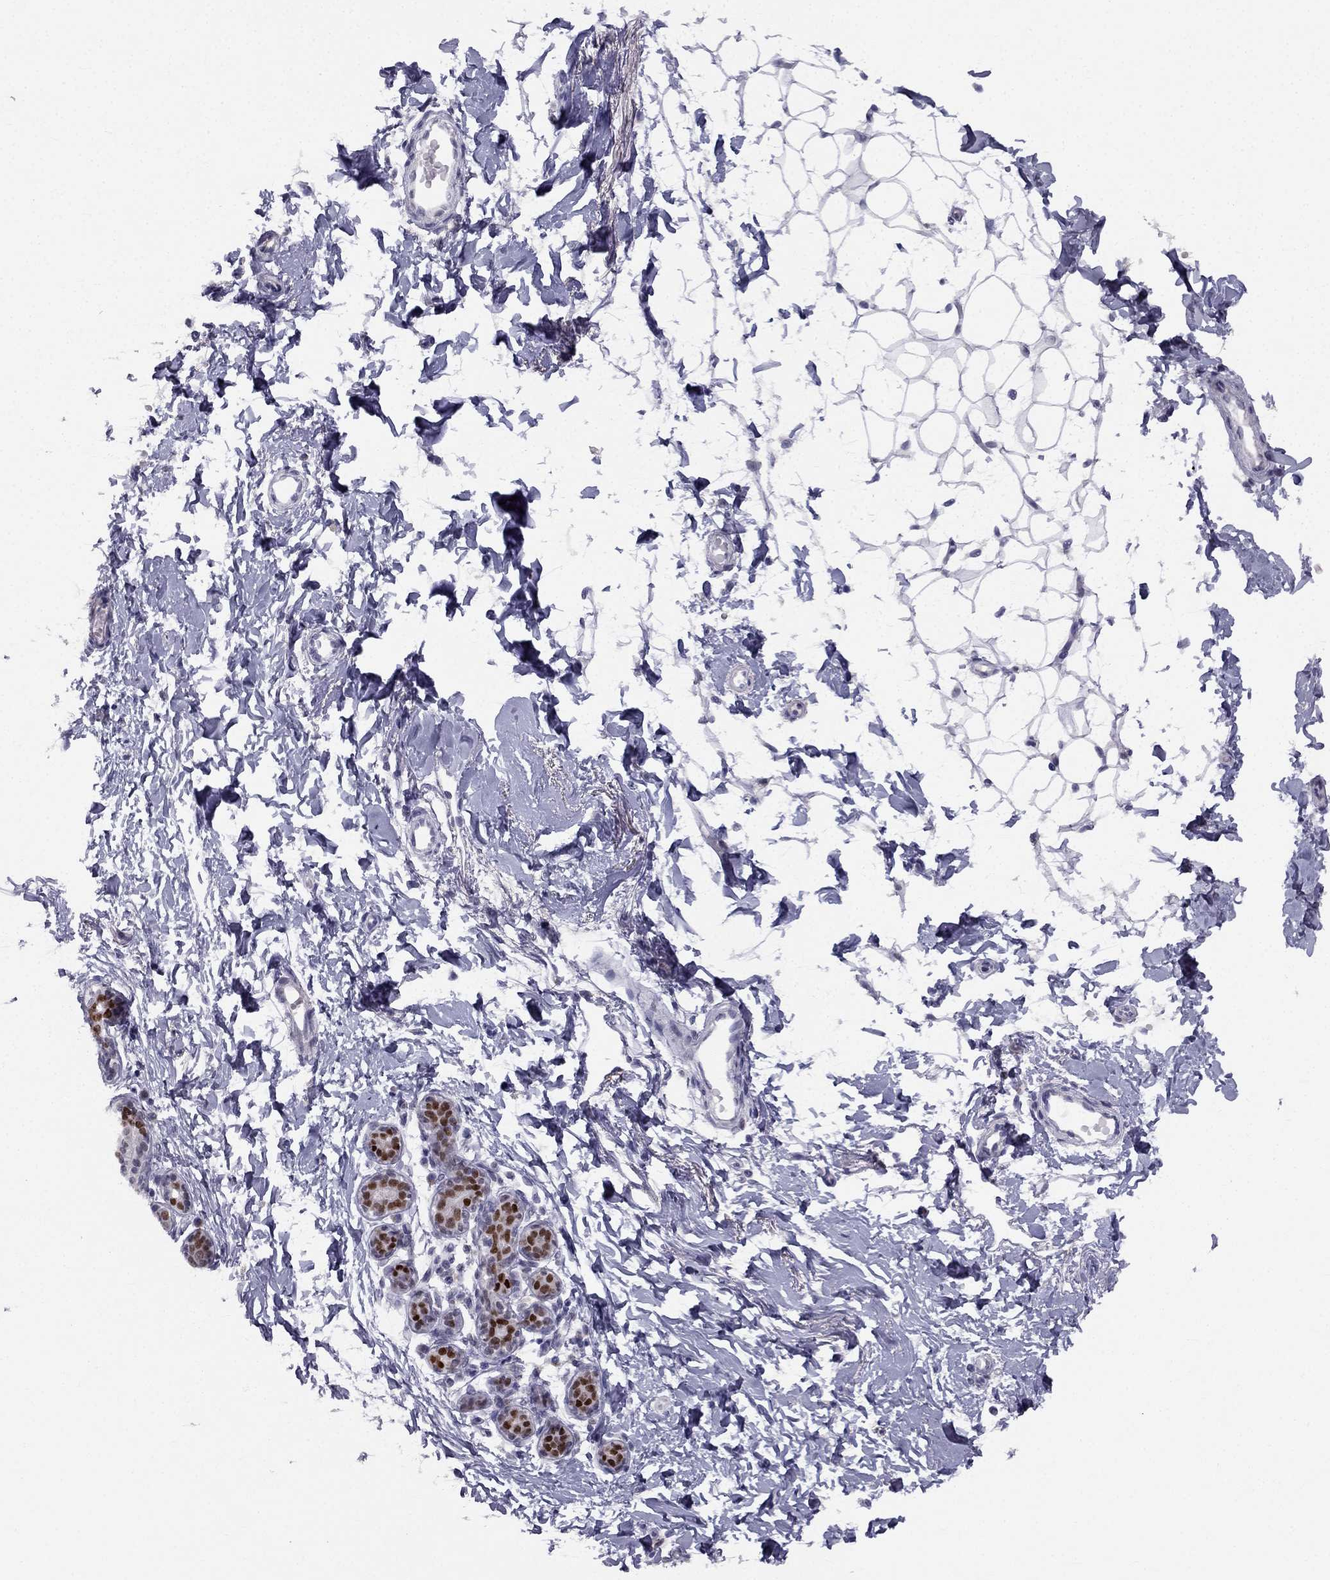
{"staining": {"intensity": "negative", "quantity": "none", "location": "none"}, "tissue": "breast", "cell_type": "Adipocytes", "image_type": "normal", "snomed": [{"axis": "morphology", "description": "Normal tissue, NOS"}, {"axis": "topography", "description": "Breast"}], "caption": "DAB immunohistochemical staining of unremarkable breast shows no significant expression in adipocytes.", "gene": "TRPS1", "patient": {"sex": "female", "age": 37}}